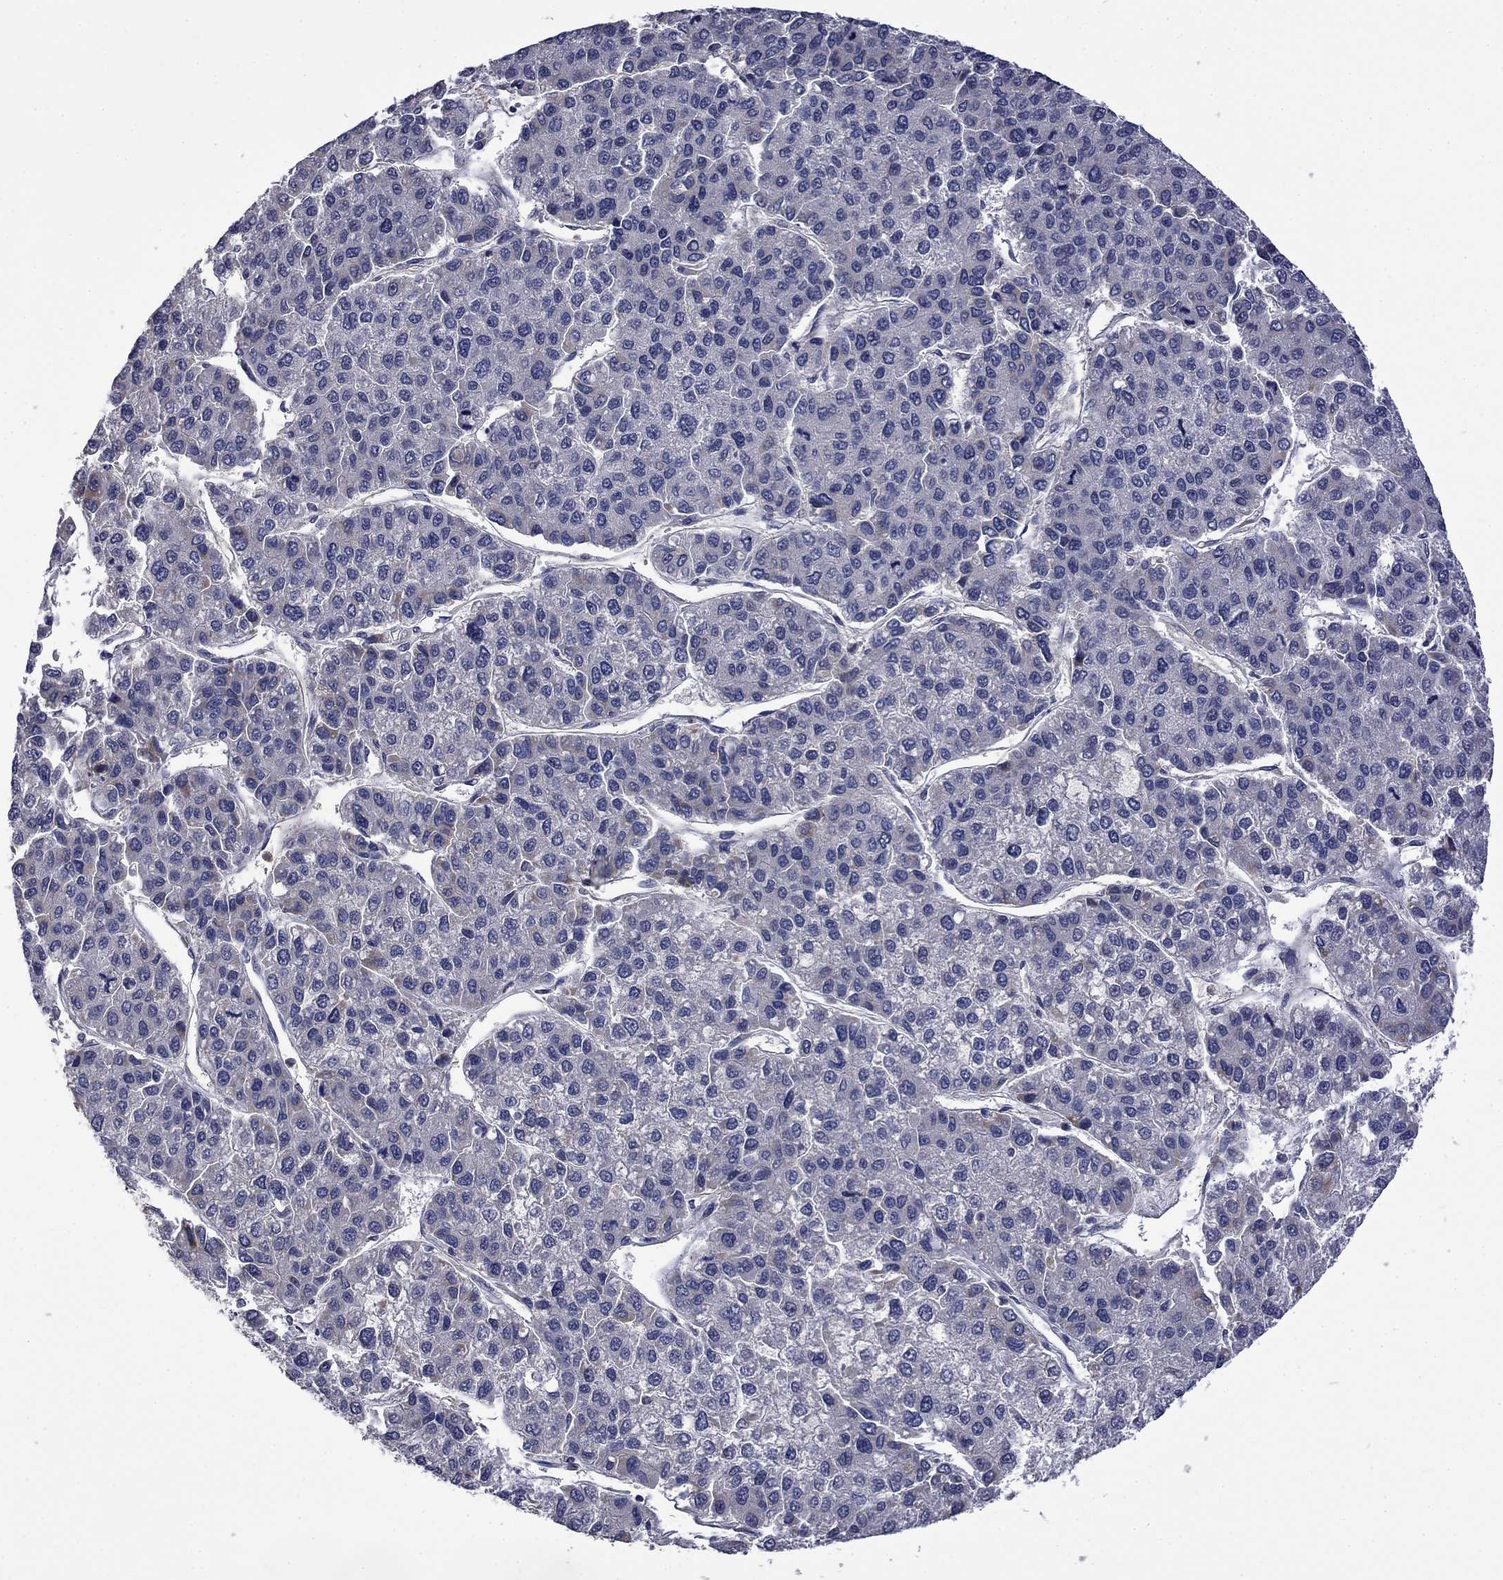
{"staining": {"intensity": "negative", "quantity": "none", "location": "none"}, "tissue": "liver cancer", "cell_type": "Tumor cells", "image_type": "cancer", "snomed": [{"axis": "morphology", "description": "Carcinoma, Hepatocellular, NOS"}, {"axis": "topography", "description": "Liver"}], "caption": "An IHC histopathology image of liver hepatocellular carcinoma is shown. There is no staining in tumor cells of liver hepatocellular carcinoma.", "gene": "CAMKK2", "patient": {"sex": "female", "age": 66}}